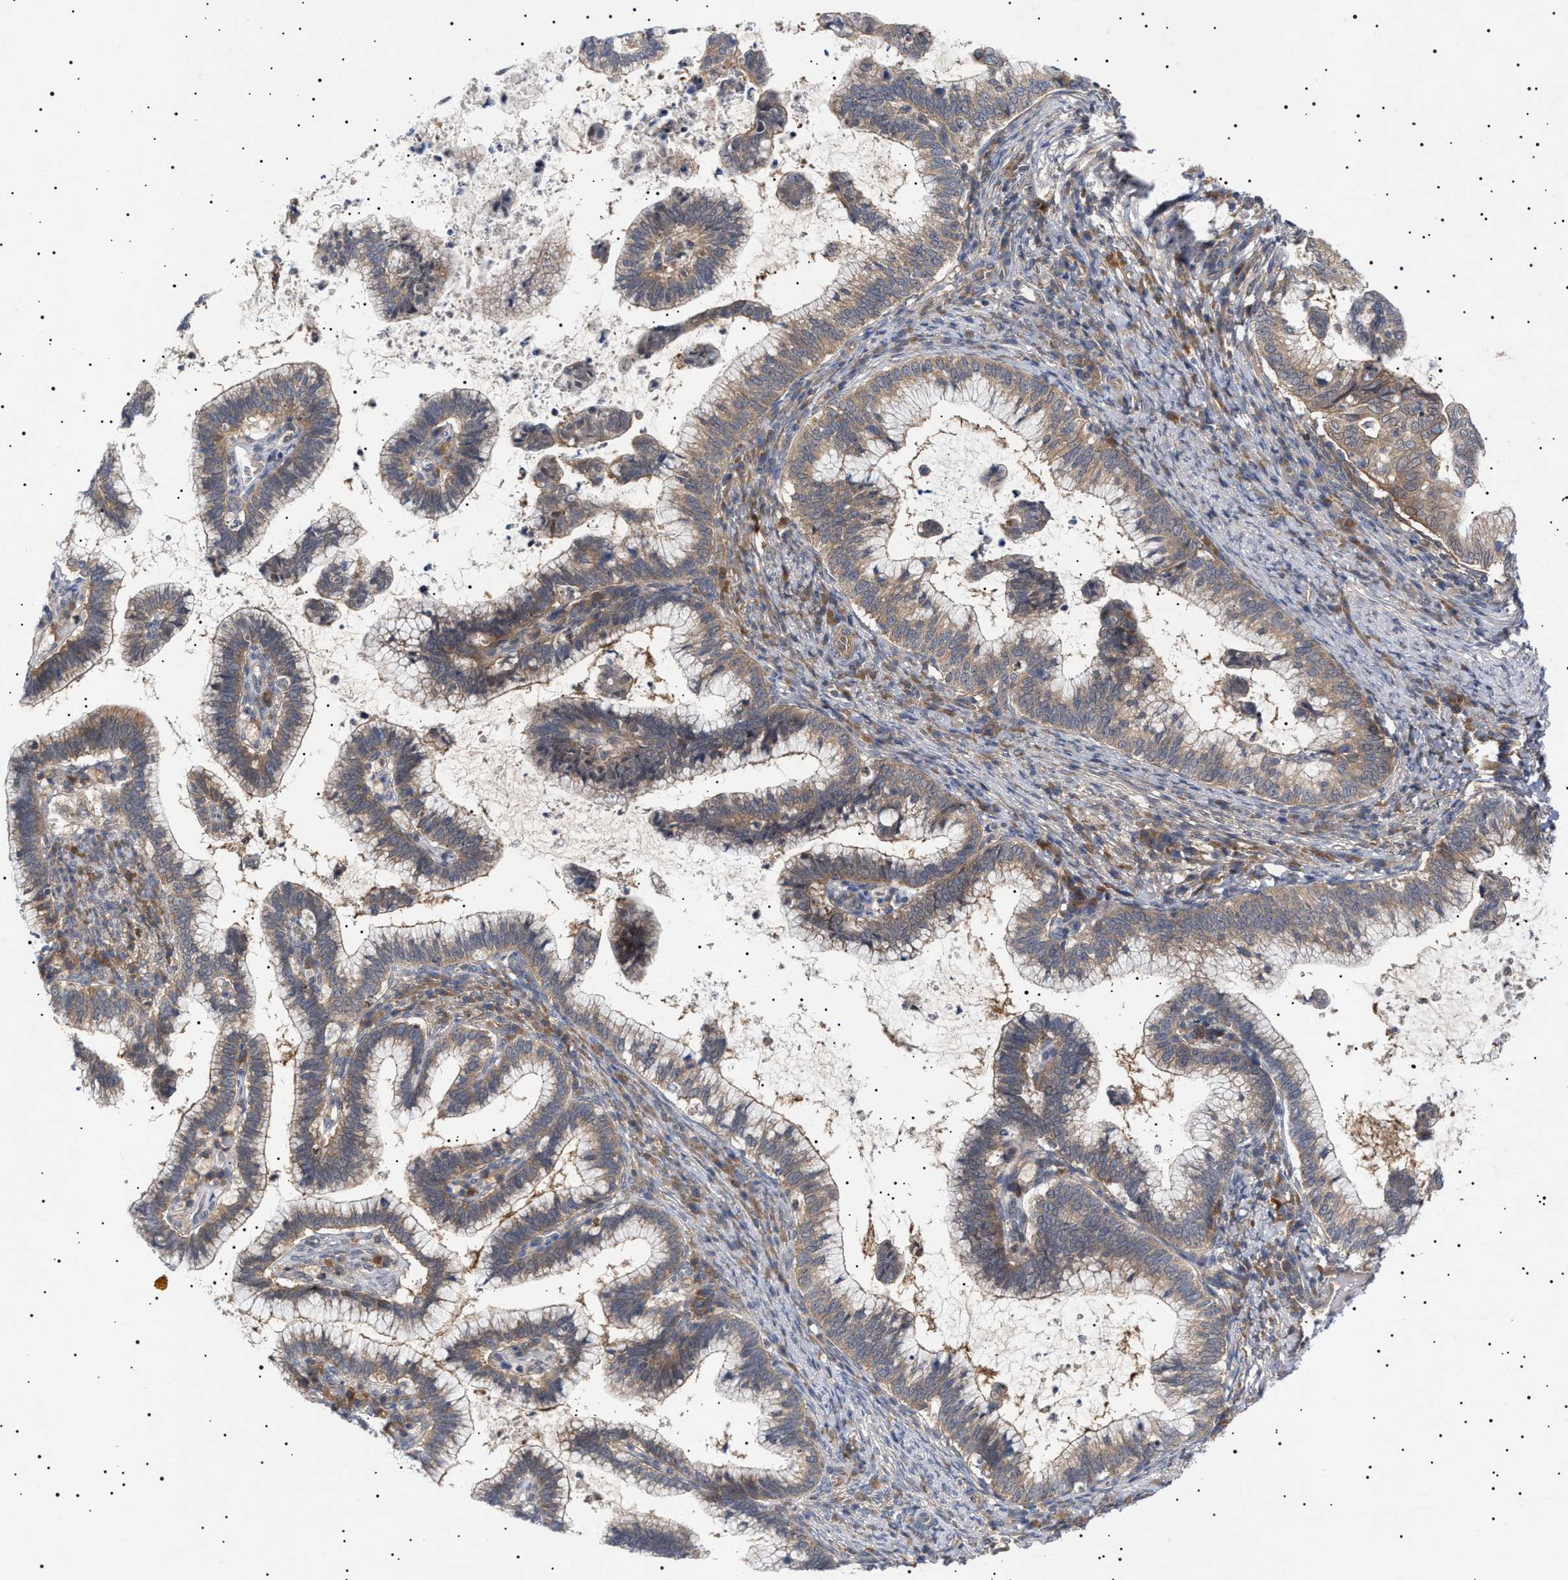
{"staining": {"intensity": "weak", "quantity": ">75%", "location": "cytoplasmic/membranous"}, "tissue": "cervical cancer", "cell_type": "Tumor cells", "image_type": "cancer", "snomed": [{"axis": "morphology", "description": "Adenocarcinoma, NOS"}, {"axis": "topography", "description": "Cervix"}], "caption": "Immunohistochemistry (IHC) image of neoplastic tissue: cervical cancer (adenocarcinoma) stained using immunohistochemistry demonstrates low levels of weak protein expression localized specifically in the cytoplasmic/membranous of tumor cells, appearing as a cytoplasmic/membranous brown color.", "gene": "NPLOC4", "patient": {"sex": "female", "age": 36}}